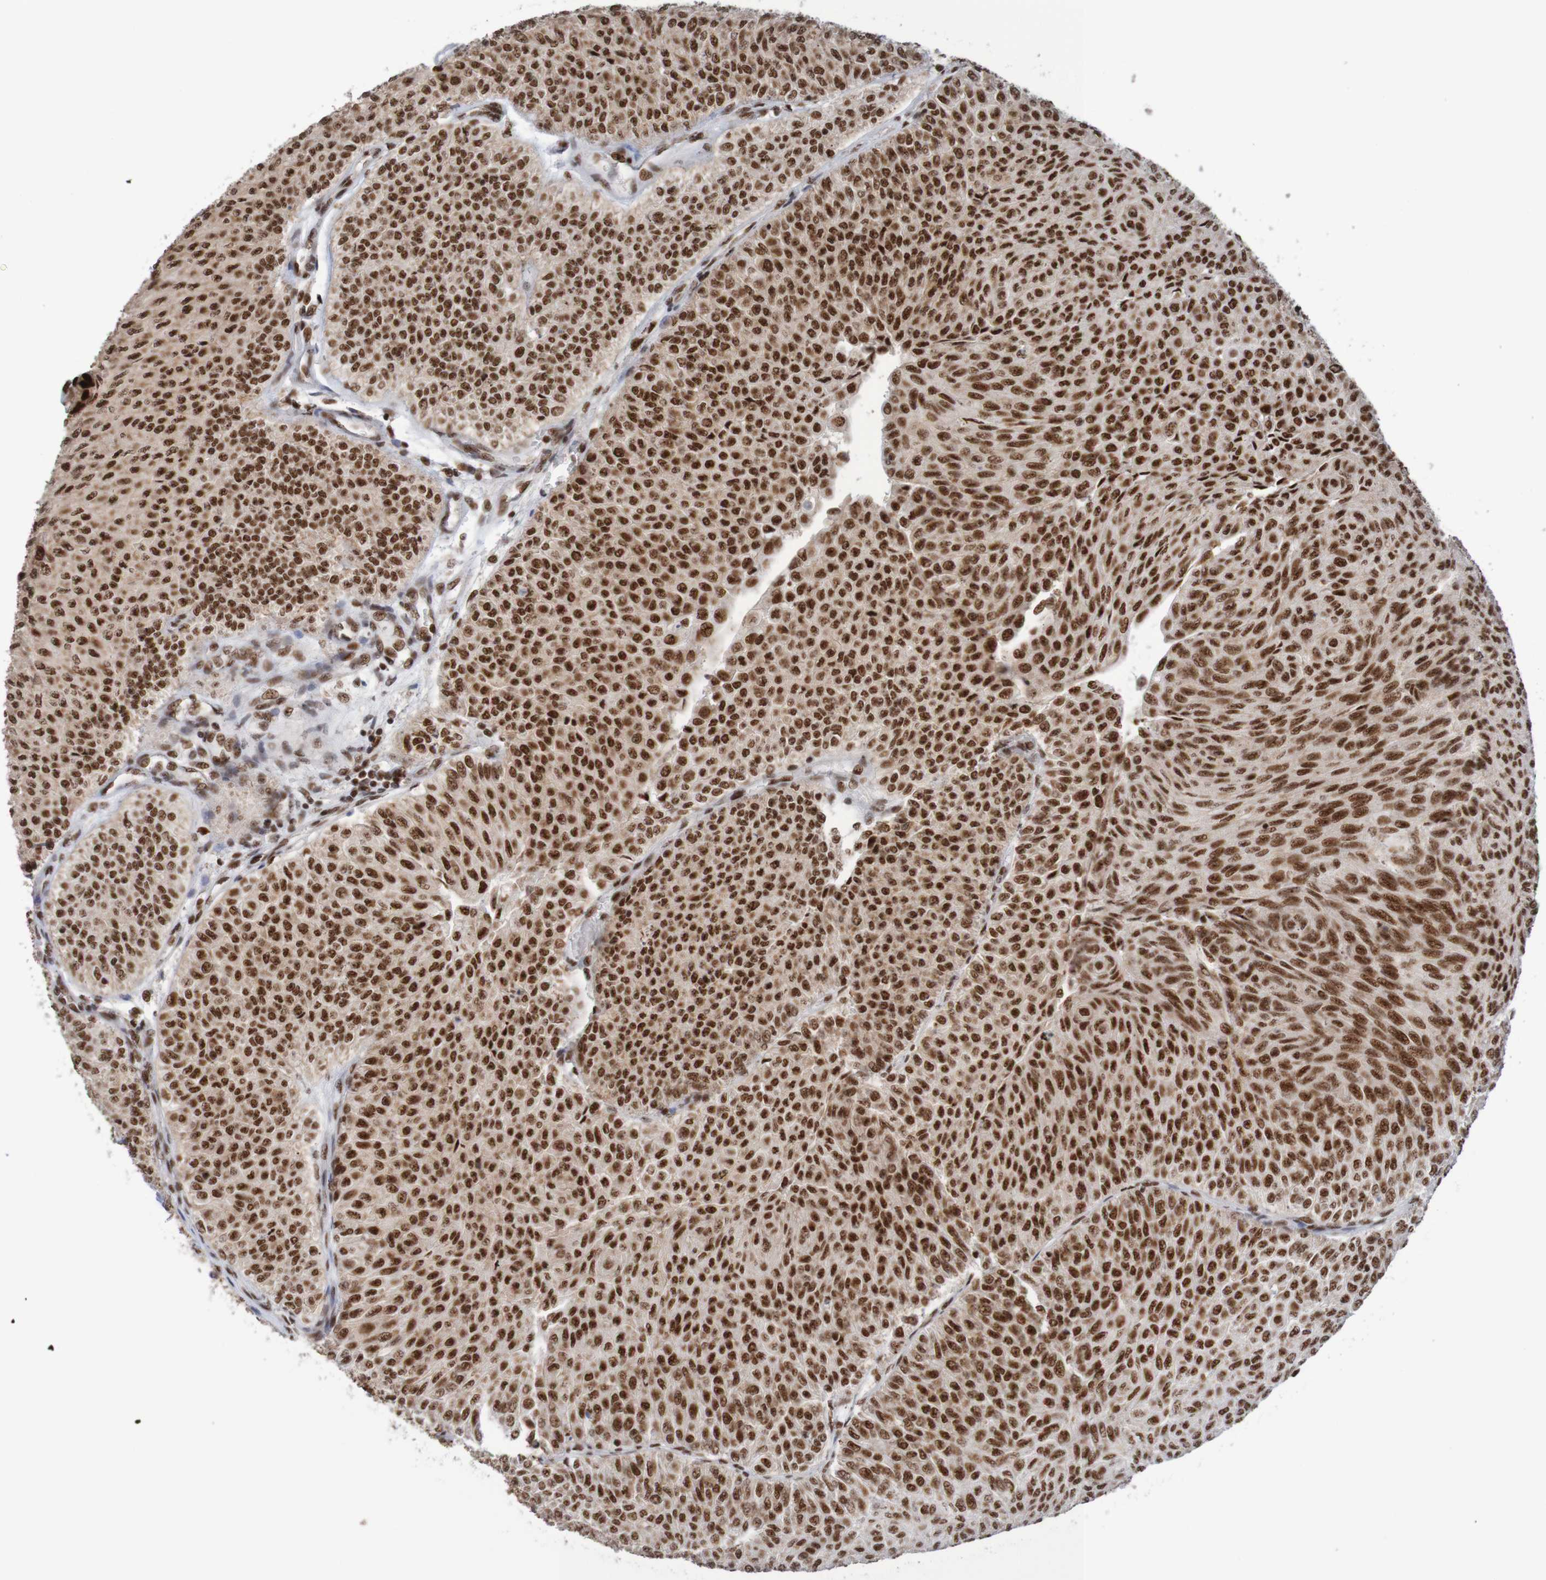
{"staining": {"intensity": "strong", "quantity": ">75%", "location": "nuclear"}, "tissue": "urothelial cancer", "cell_type": "Tumor cells", "image_type": "cancer", "snomed": [{"axis": "morphology", "description": "Urothelial carcinoma, Low grade"}, {"axis": "topography", "description": "Urinary bladder"}], "caption": "Low-grade urothelial carcinoma stained with a brown dye displays strong nuclear positive staining in about >75% of tumor cells.", "gene": "THRAP3", "patient": {"sex": "male", "age": 78}}